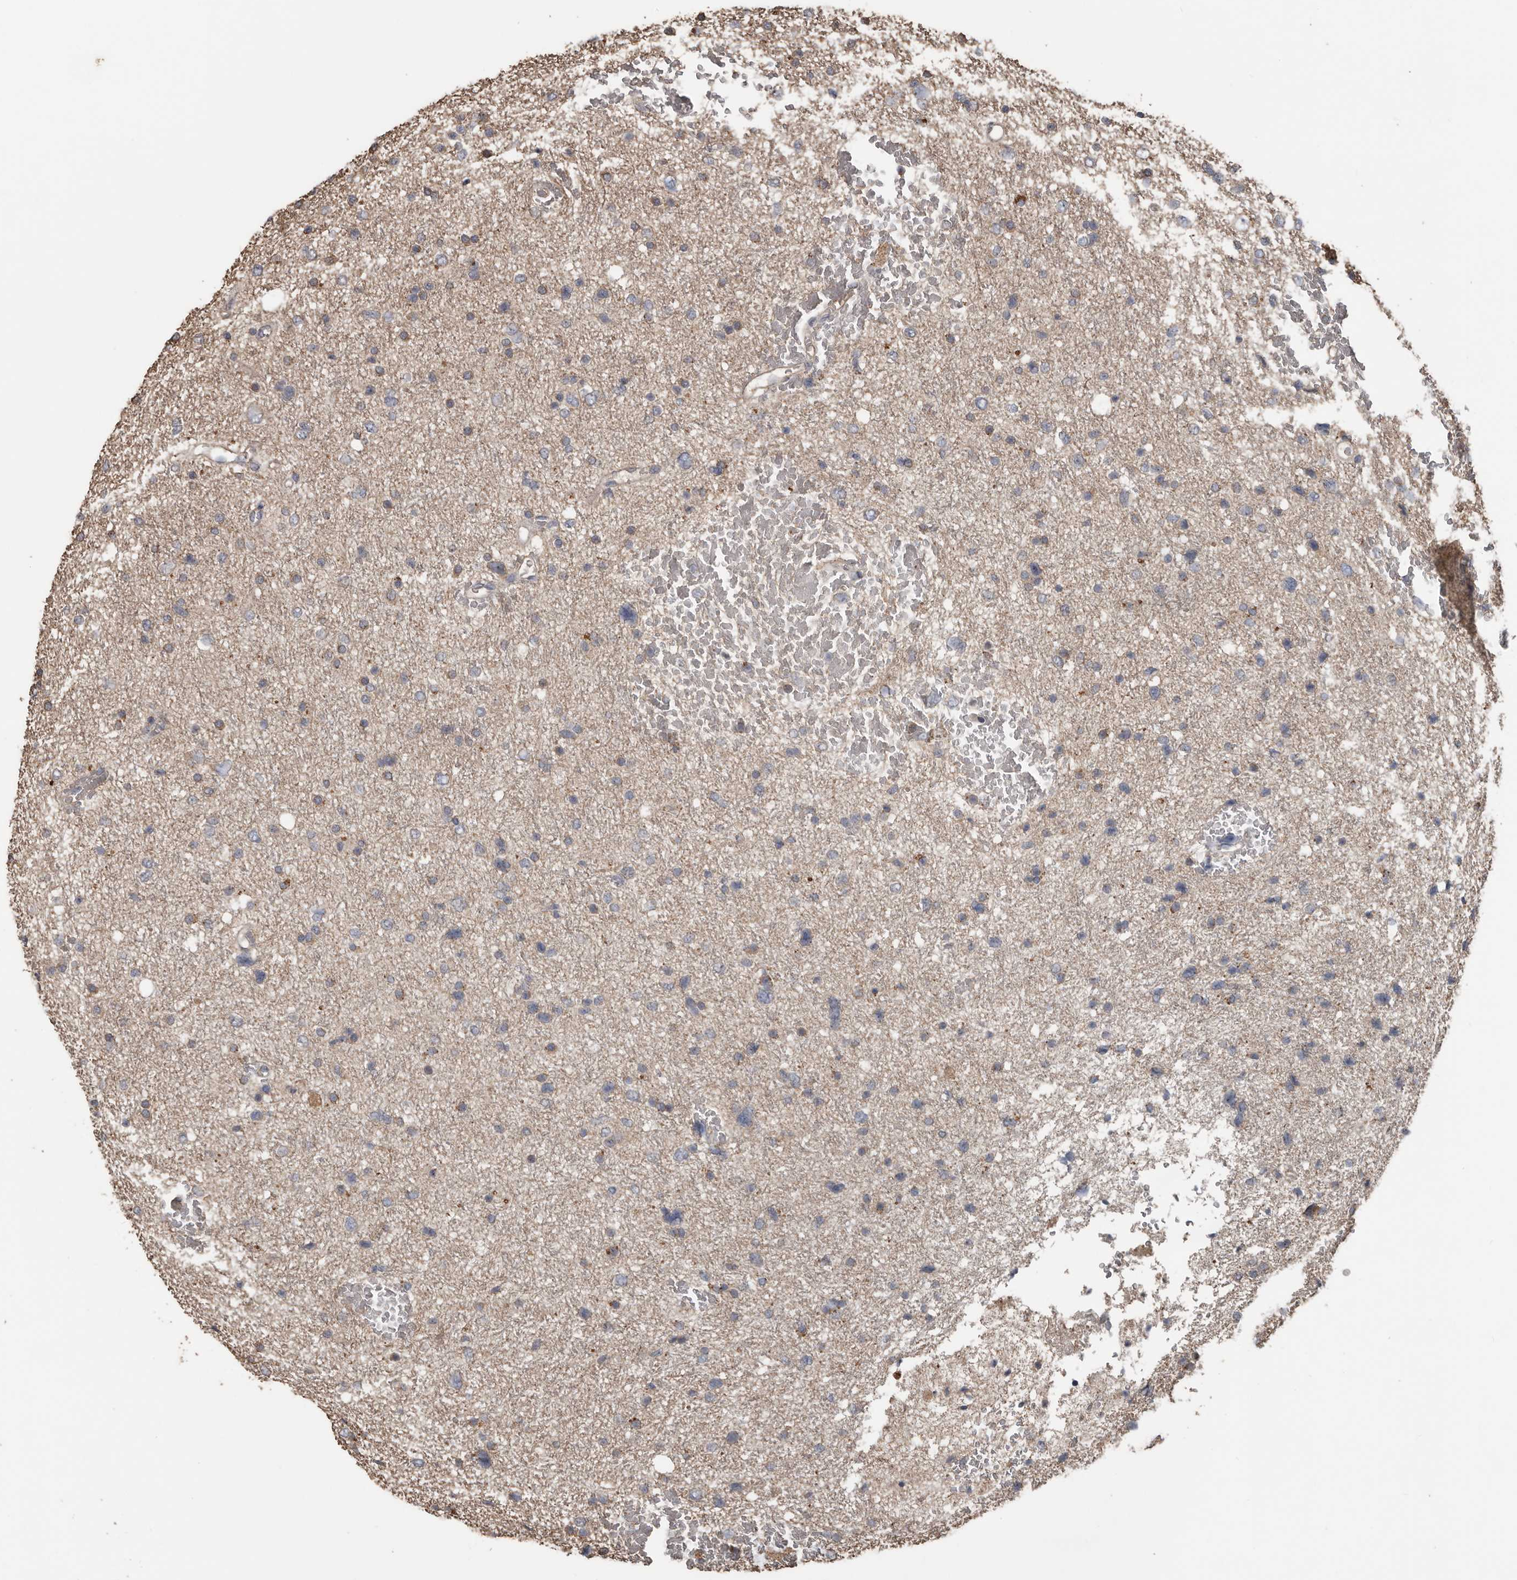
{"staining": {"intensity": "negative", "quantity": "none", "location": "none"}, "tissue": "glioma", "cell_type": "Tumor cells", "image_type": "cancer", "snomed": [{"axis": "morphology", "description": "Glioma, malignant, Low grade"}, {"axis": "topography", "description": "Brain"}], "caption": "There is no significant staining in tumor cells of malignant glioma (low-grade). (DAB (3,3'-diaminobenzidine) IHC visualized using brightfield microscopy, high magnification).", "gene": "HYAL4", "patient": {"sex": "female", "age": 37}}